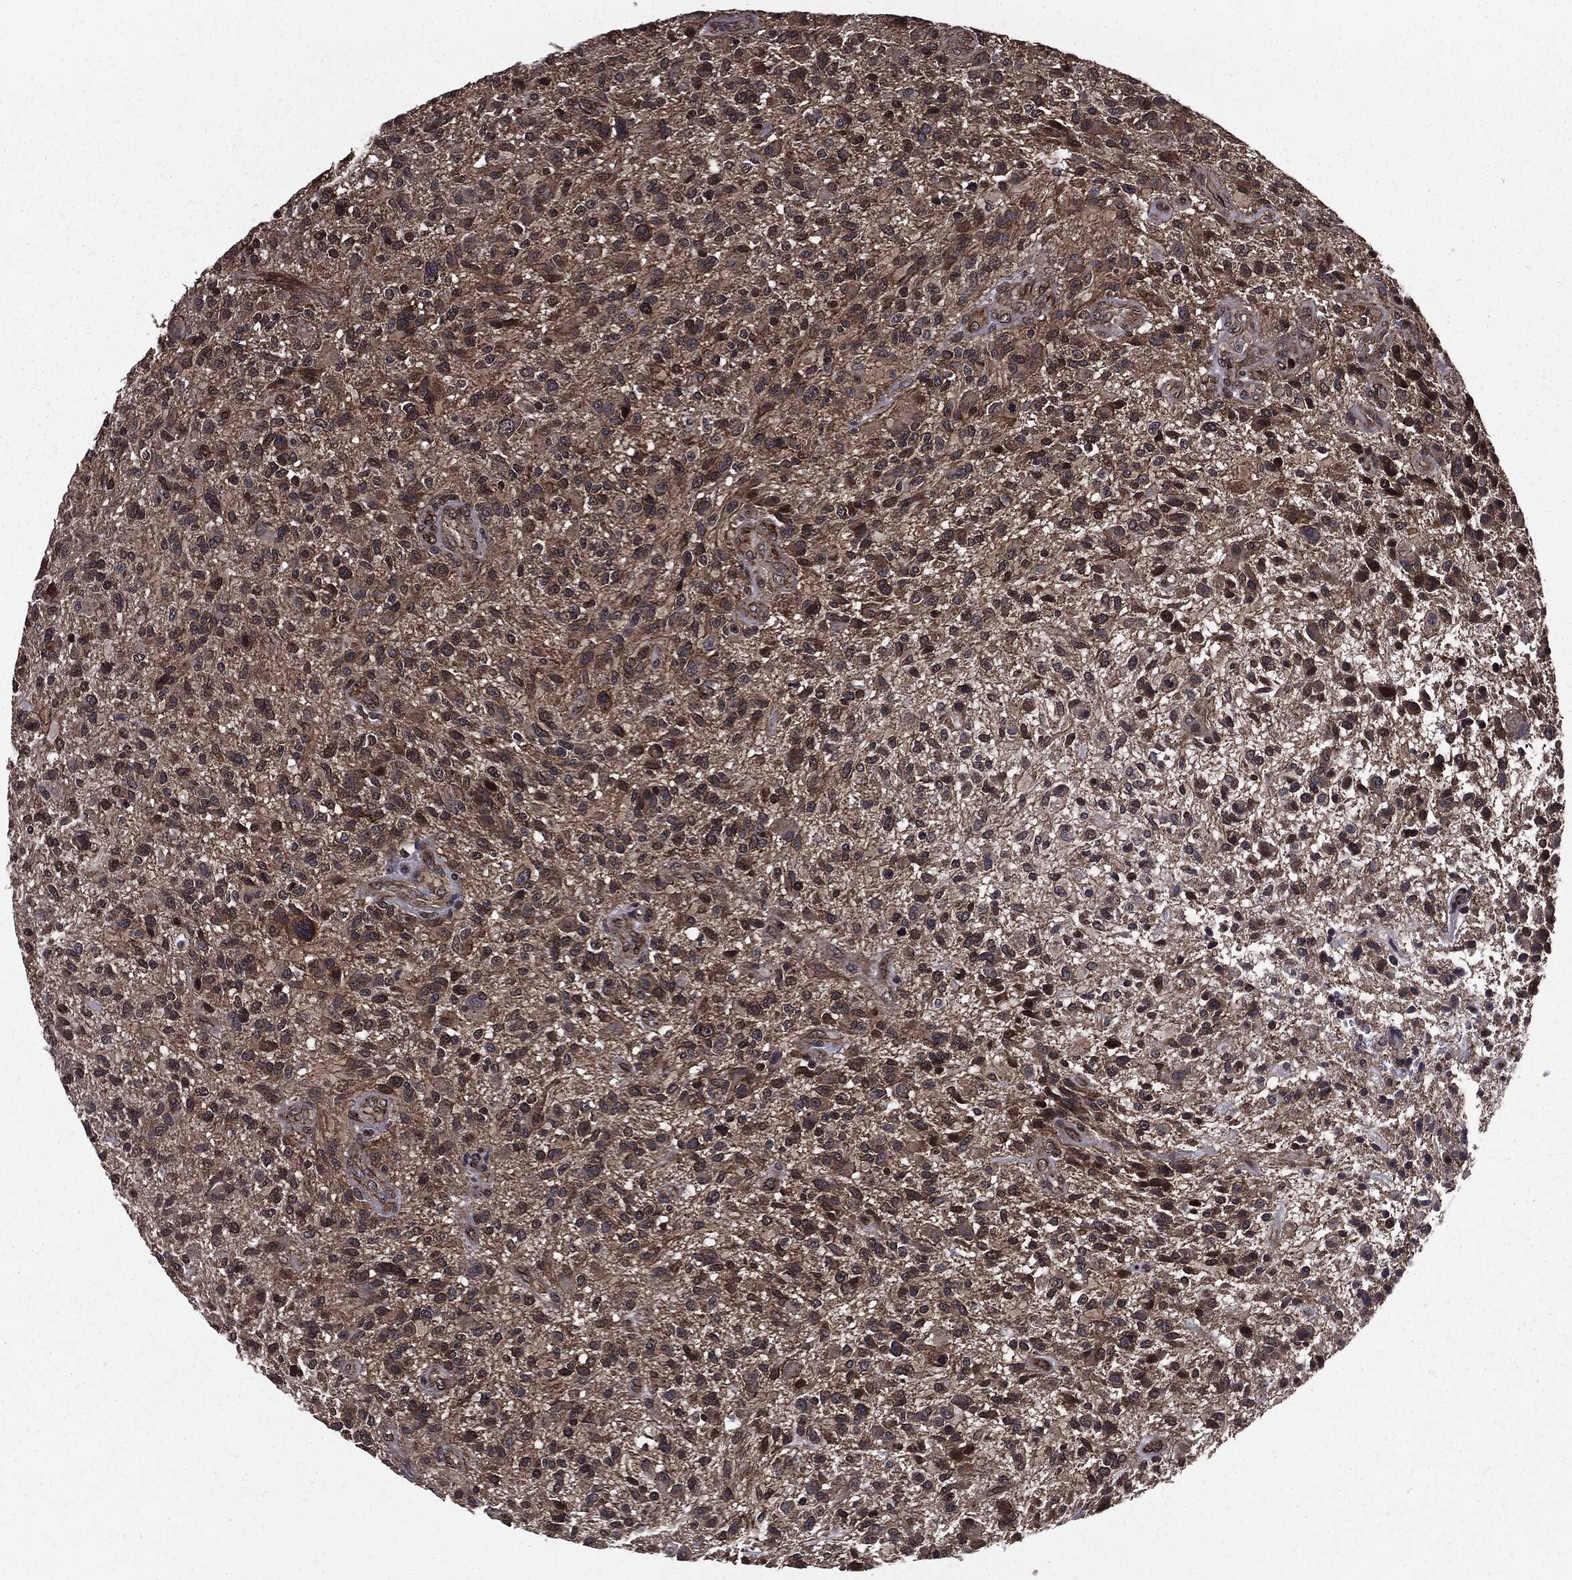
{"staining": {"intensity": "moderate", "quantity": "<25%", "location": "cytoplasmic/membranous"}, "tissue": "glioma", "cell_type": "Tumor cells", "image_type": "cancer", "snomed": [{"axis": "morphology", "description": "Glioma, malignant, High grade"}, {"axis": "topography", "description": "Brain"}], "caption": "Immunohistochemical staining of malignant glioma (high-grade) demonstrates moderate cytoplasmic/membranous protein positivity in about <25% of tumor cells.", "gene": "PTPA", "patient": {"sex": "male", "age": 47}}